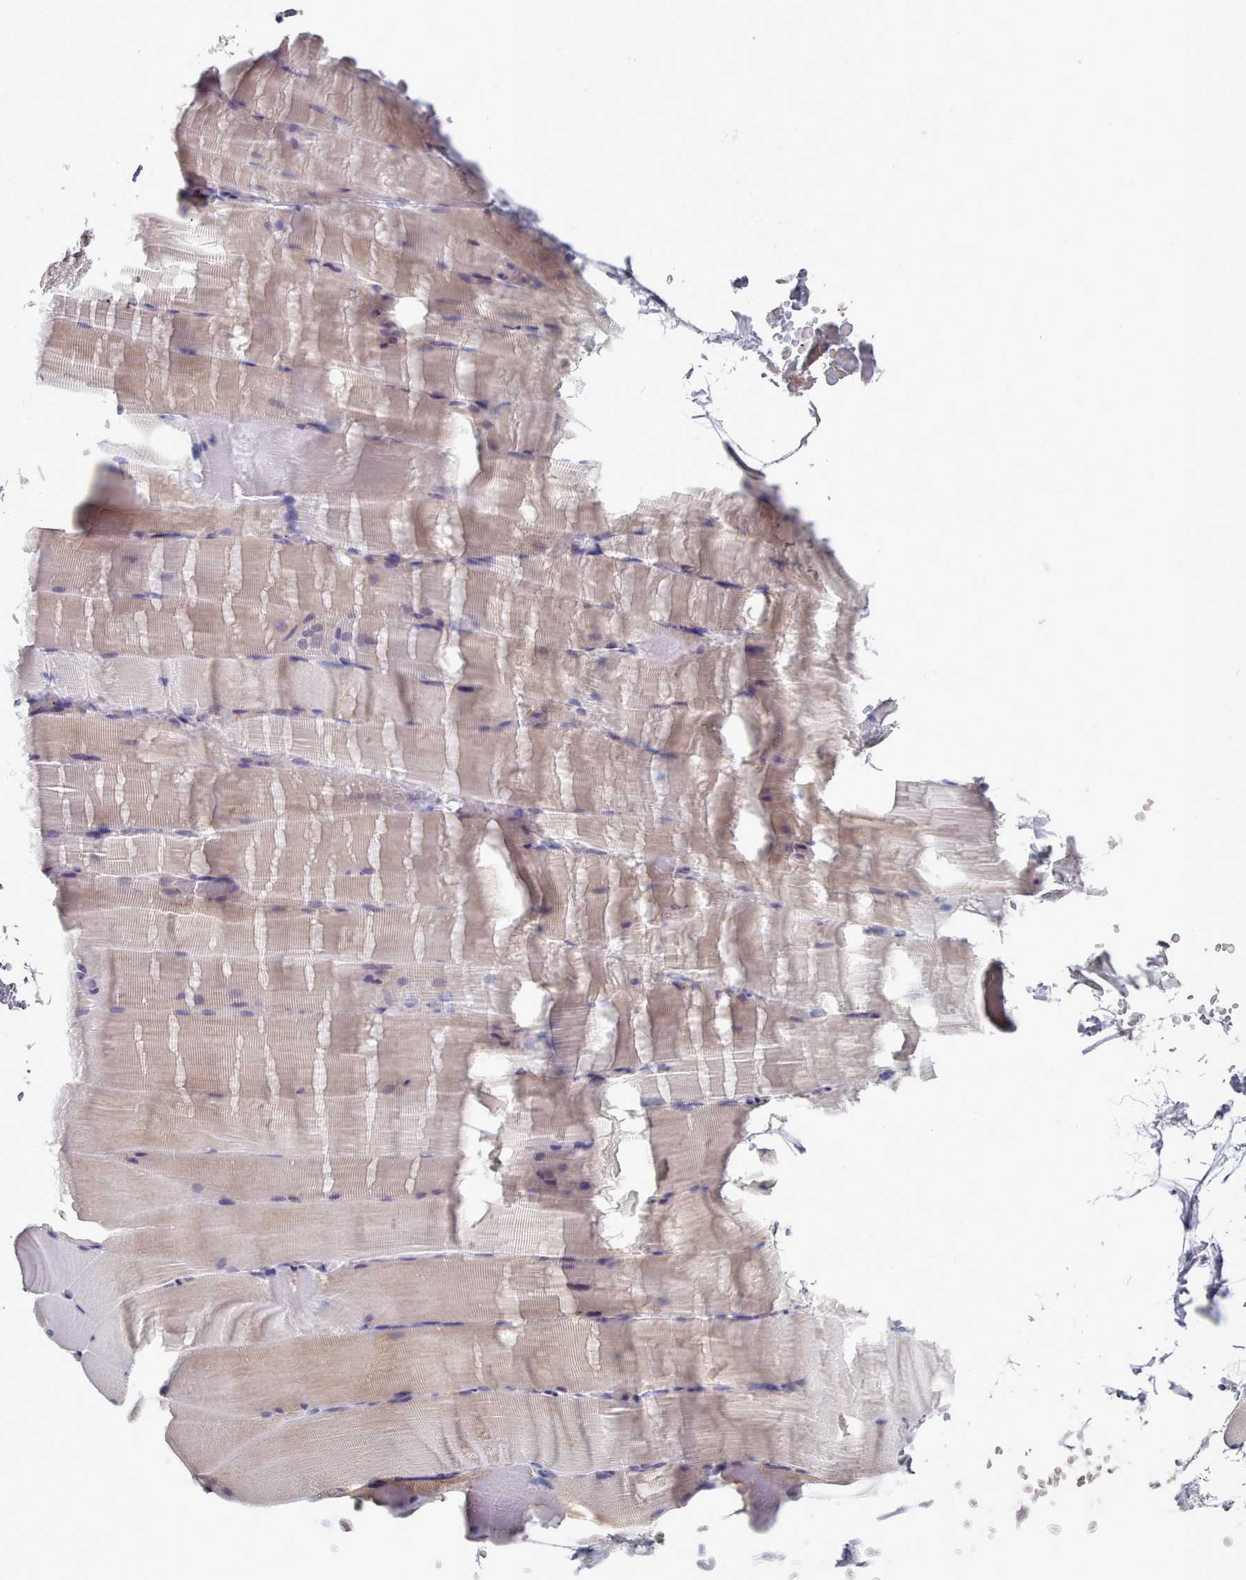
{"staining": {"intensity": "weak", "quantity": "25%-75%", "location": "cytoplasmic/membranous"}, "tissue": "skeletal muscle", "cell_type": "Myocytes", "image_type": "normal", "snomed": [{"axis": "morphology", "description": "Normal tissue, NOS"}, {"axis": "topography", "description": "Skeletal muscle"}, {"axis": "topography", "description": "Parathyroid gland"}], "caption": "Weak cytoplasmic/membranous staining is seen in about 25%-75% of myocytes in unremarkable skeletal muscle.", "gene": "G6PC1", "patient": {"sex": "female", "age": 37}}